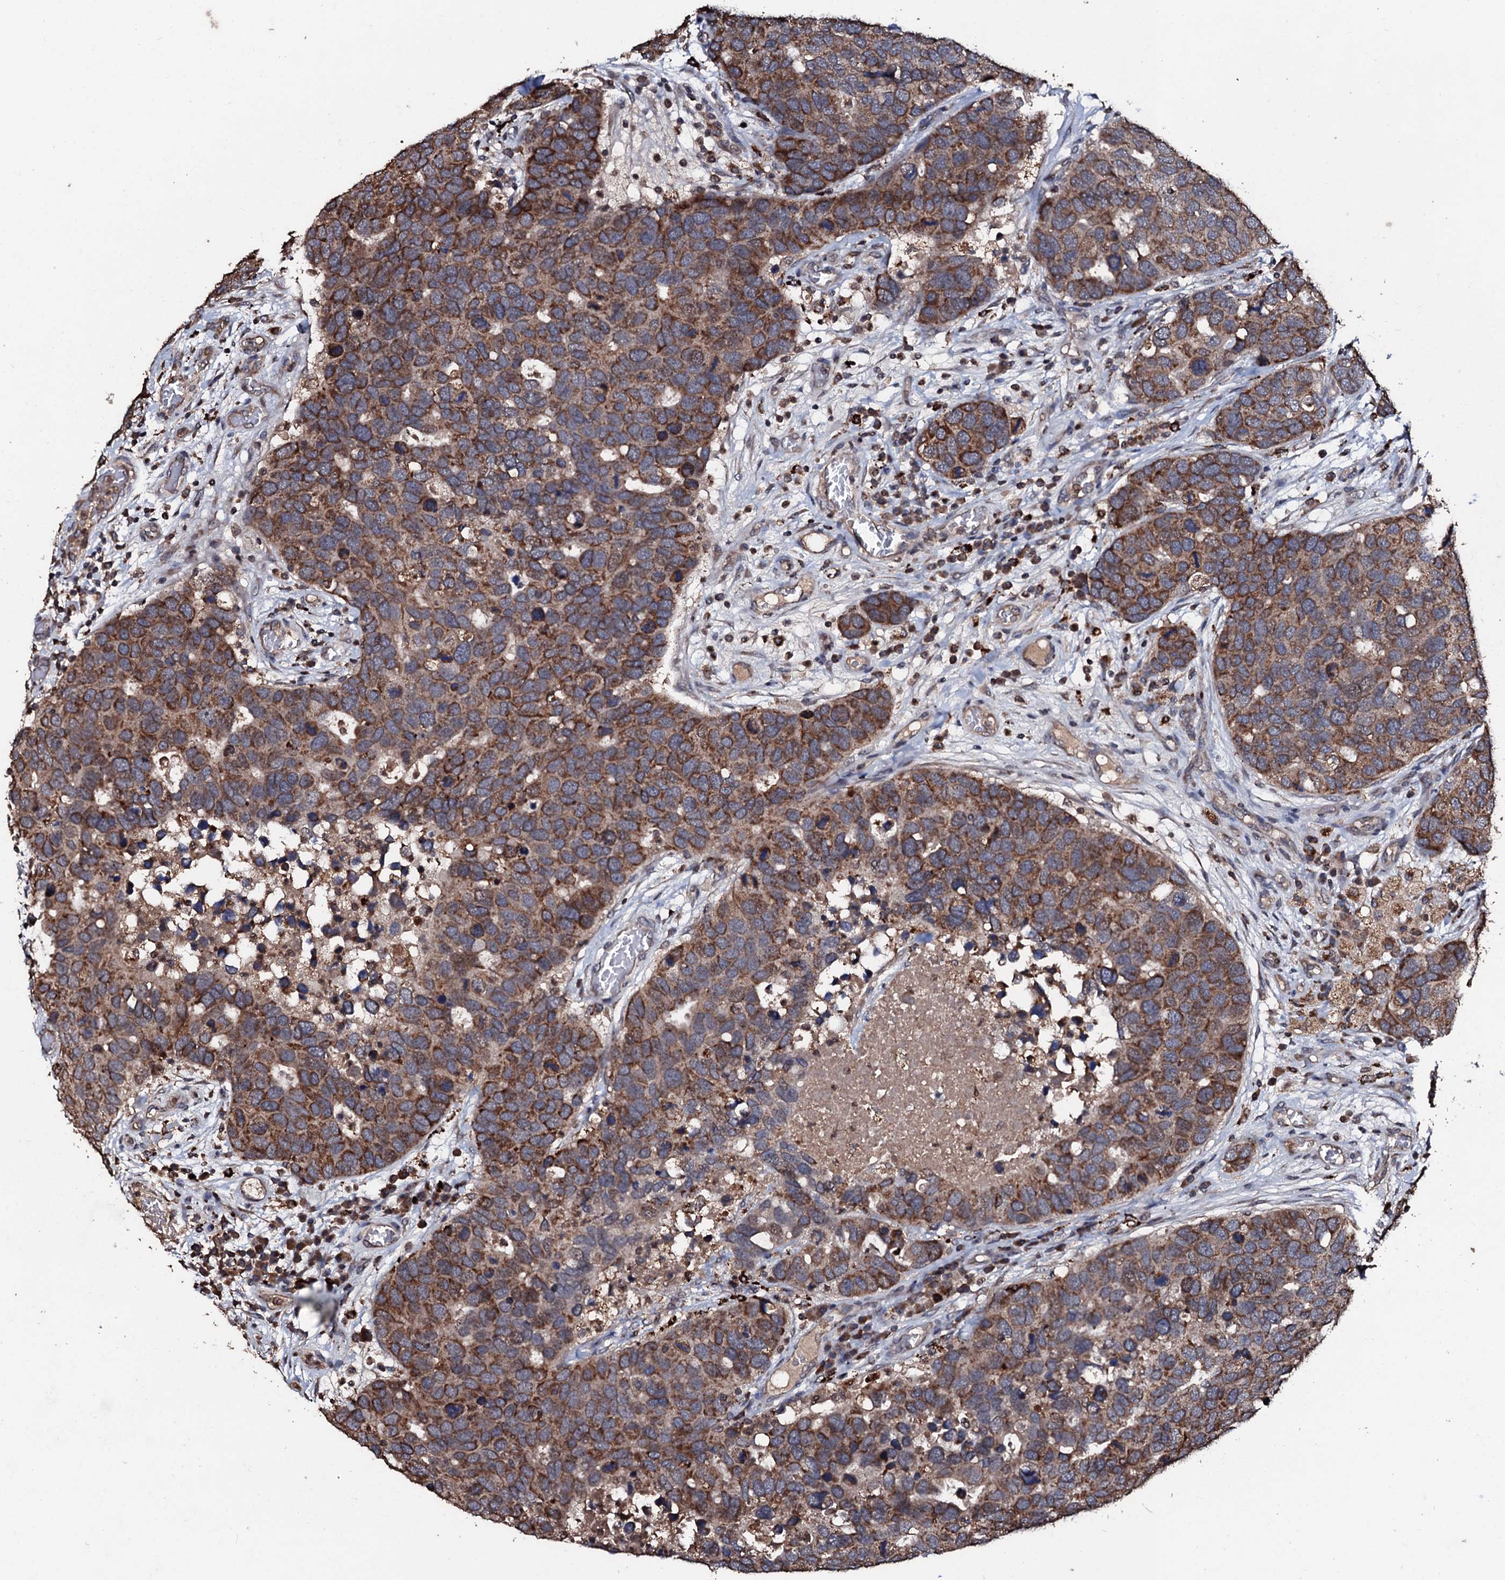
{"staining": {"intensity": "strong", "quantity": ">75%", "location": "cytoplasmic/membranous"}, "tissue": "breast cancer", "cell_type": "Tumor cells", "image_type": "cancer", "snomed": [{"axis": "morphology", "description": "Duct carcinoma"}, {"axis": "topography", "description": "Breast"}], "caption": "Protein expression analysis of intraductal carcinoma (breast) displays strong cytoplasmic/membranous expression in approximately >75% of tumor cells. Nuclei are stained in blue.", "gene": "SDHAF2", "patient": {"sex": "female", "age": 83}}